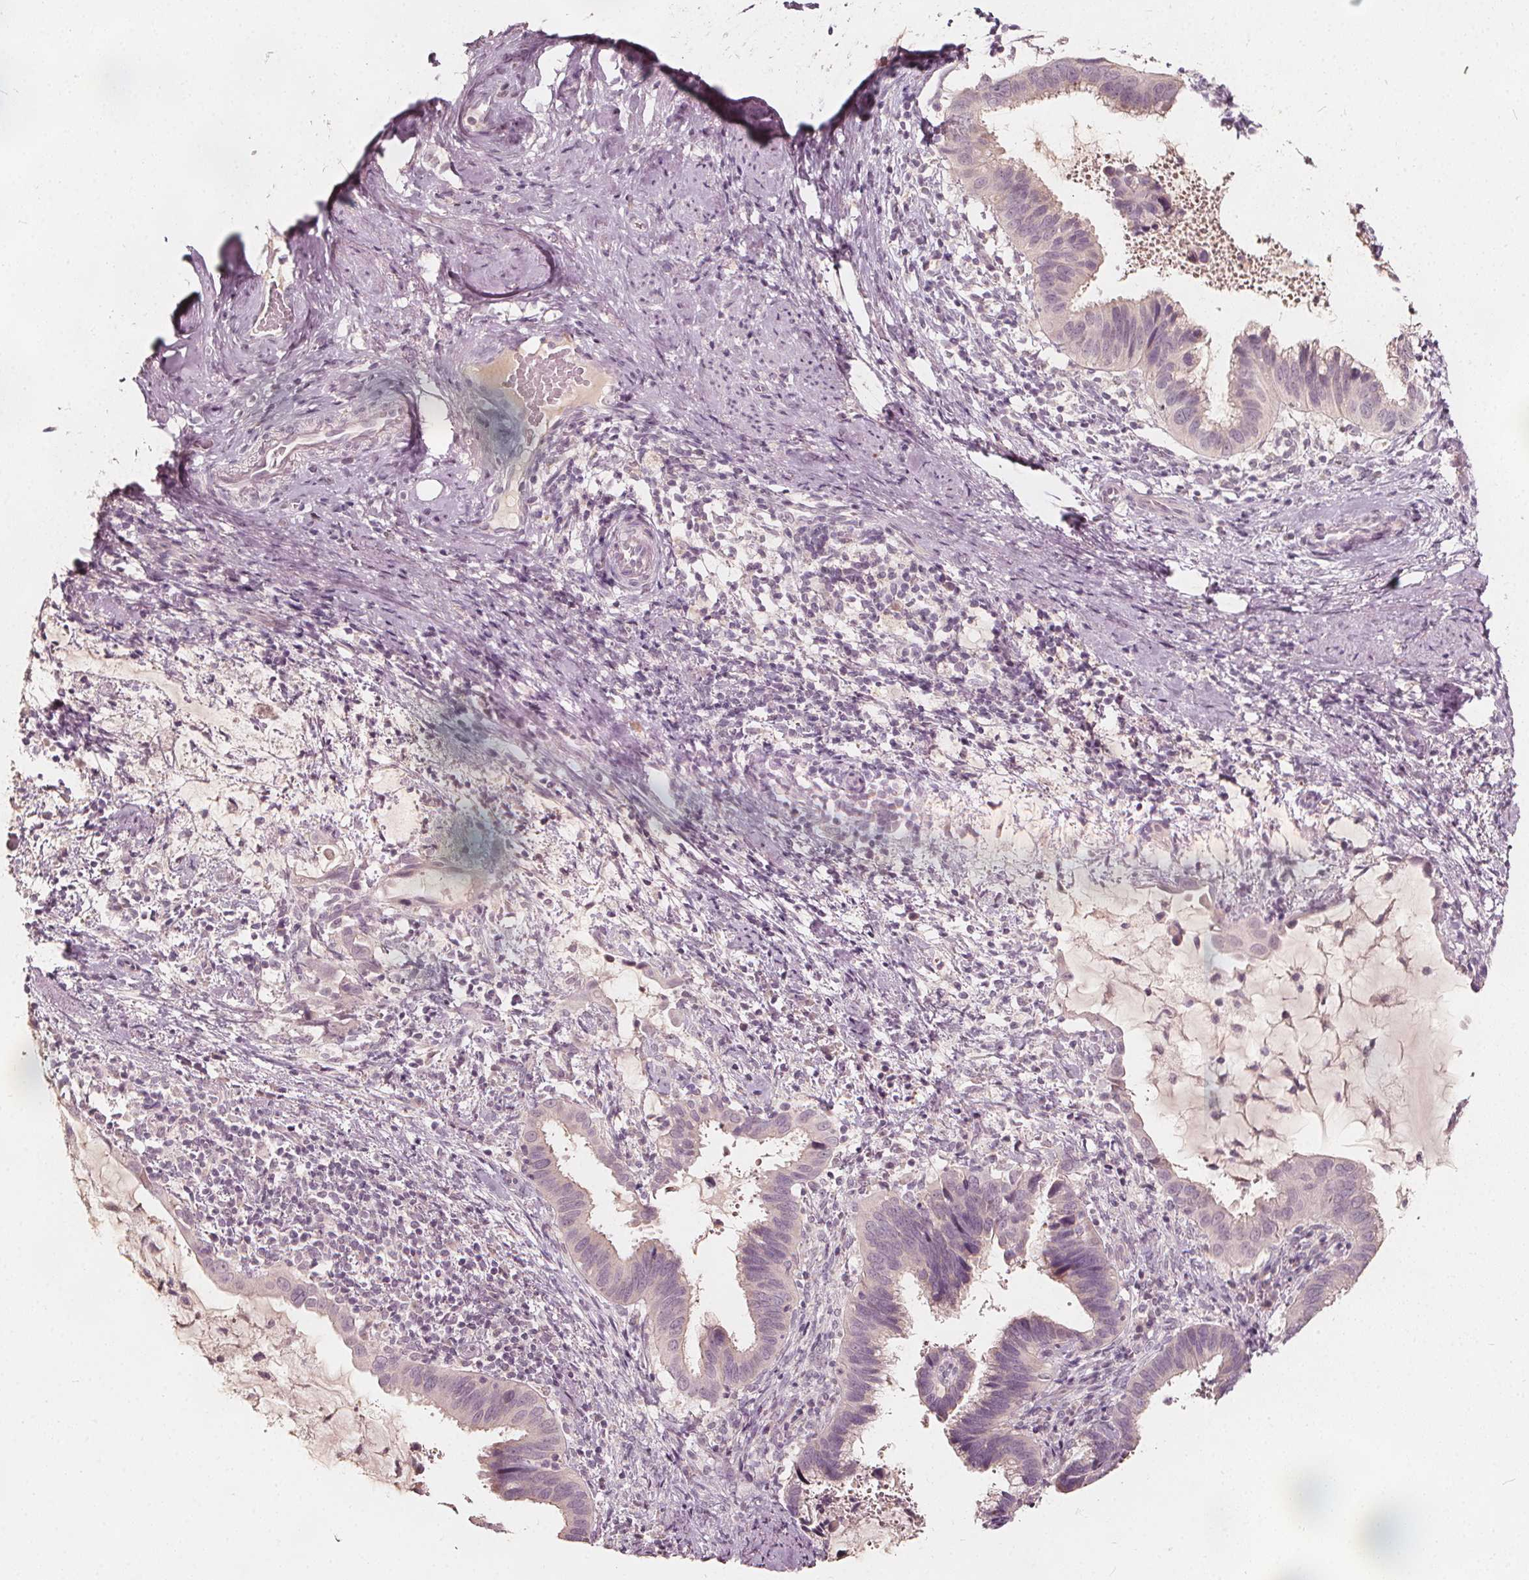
{"staining": {"intensity": "negative", "quantity": "none", "location": "none"}, "tissue": "cervical cancer", "cell_type": "Tumor cells", "image_type": "cancer", "snomed": [{"axis": "morphology", "description": "Adenocarcinoma, NOS"}, {"axis": "topography", "description": "Cervix"}], "caption": "Tumor cells are negative for protein expression in human cervical cancer. Nuclei are stained in blue.", "gene": "NPC1L1", "patient": {"sex": "female", "age": 56}}